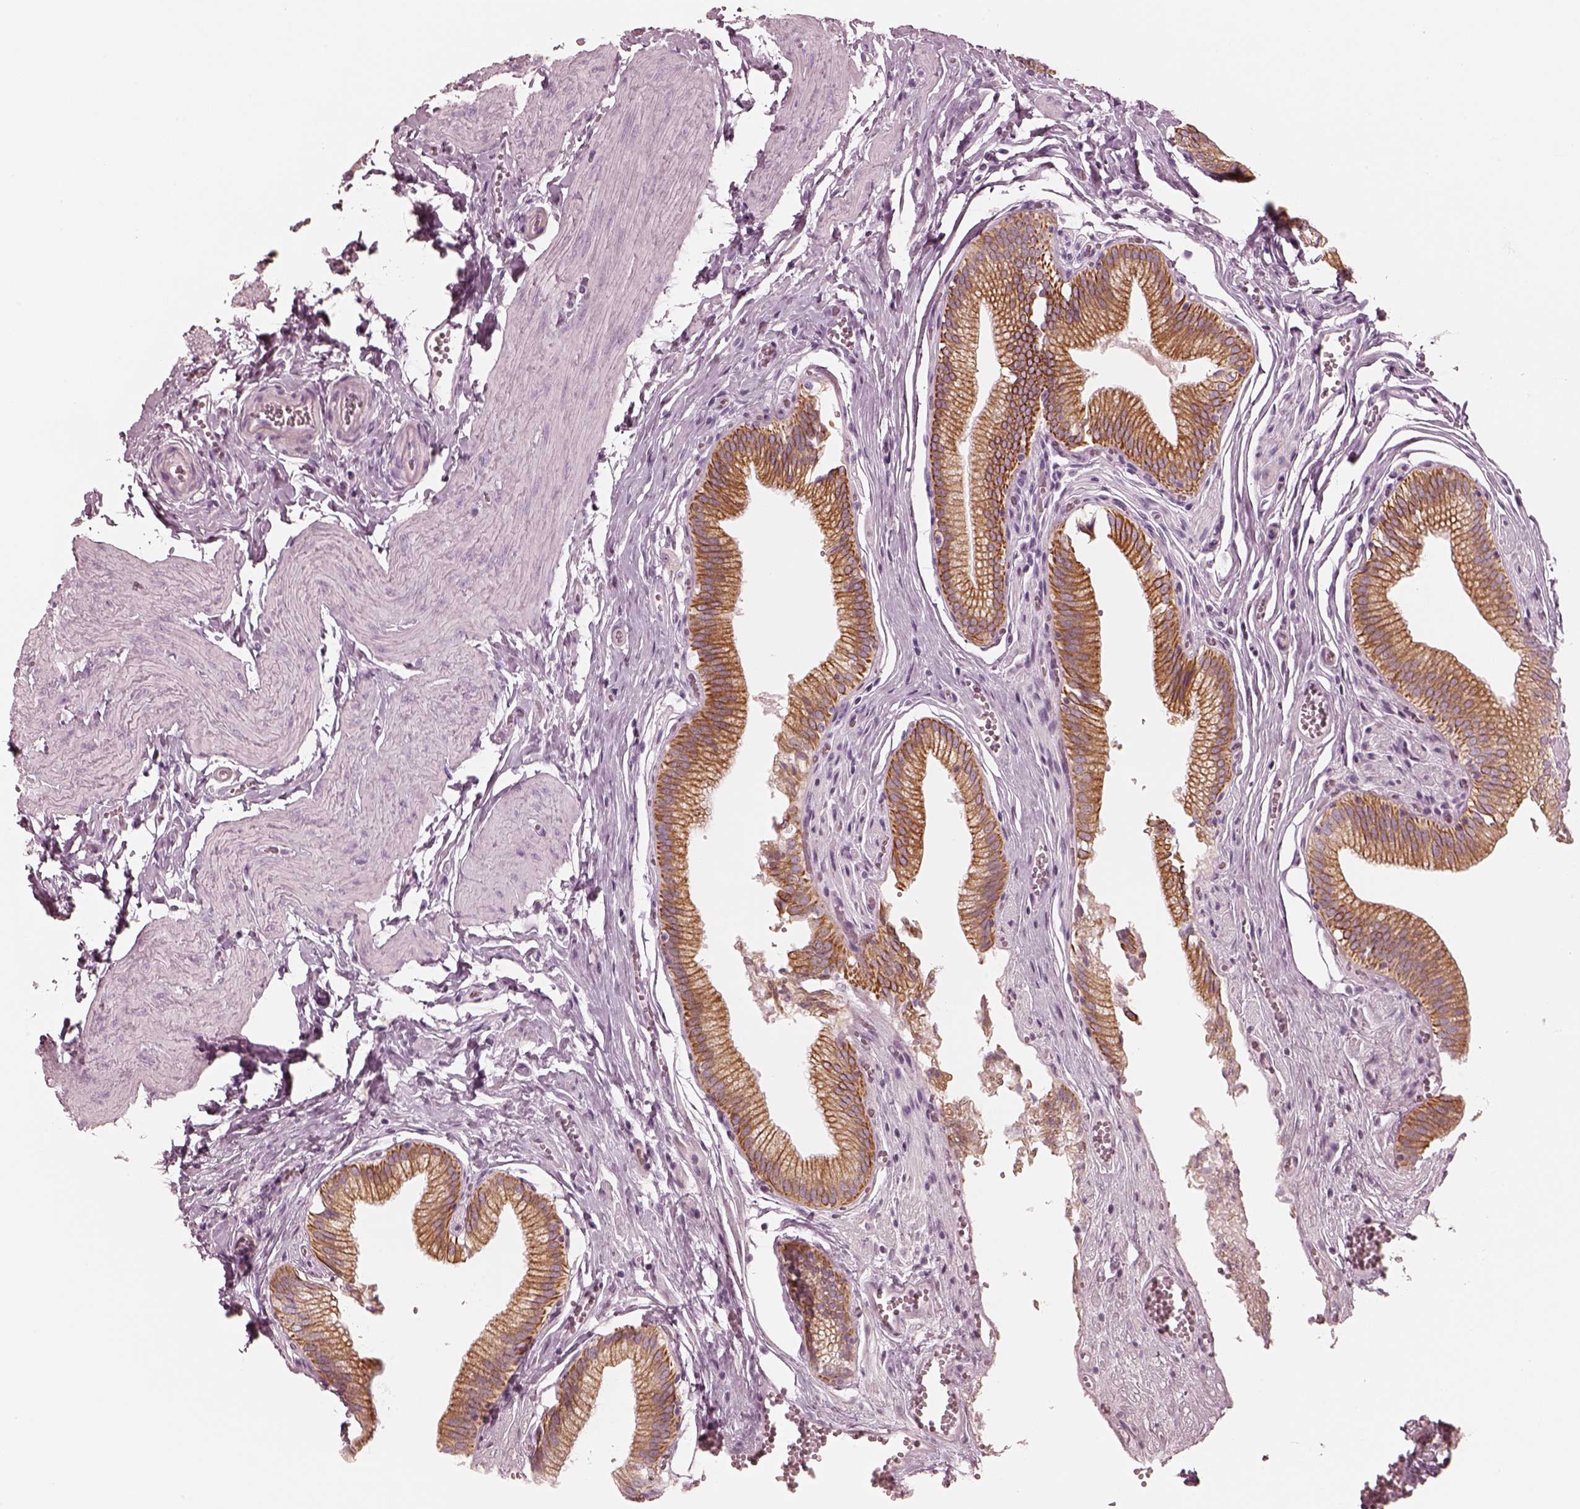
{"staining": {"intensity": "moderate", "quantity": ">75%", "location": "cytoplasmic/membranous"}, "tissue": "gallbladder", "cell_type": "Glandular cells", "image_type": "normal", "snomed": [{"axis": "morphology", "description": "Normal tissue, NOS"}, {"axis": "topography", "description": "Gallbladder"}, {"axis": "topography", "description": "Peripheral nerve tissue"}], "caption": "Protein expression analysis of normal gallbladder demonstrates moderate cytoplasmic/membranous positivity in approximately >75% of glandular cells. (Brightfield microscopy of DAB IHC at high magnification).", "gene": "PON3", "patient": {"sex": "male", "age": 17}}